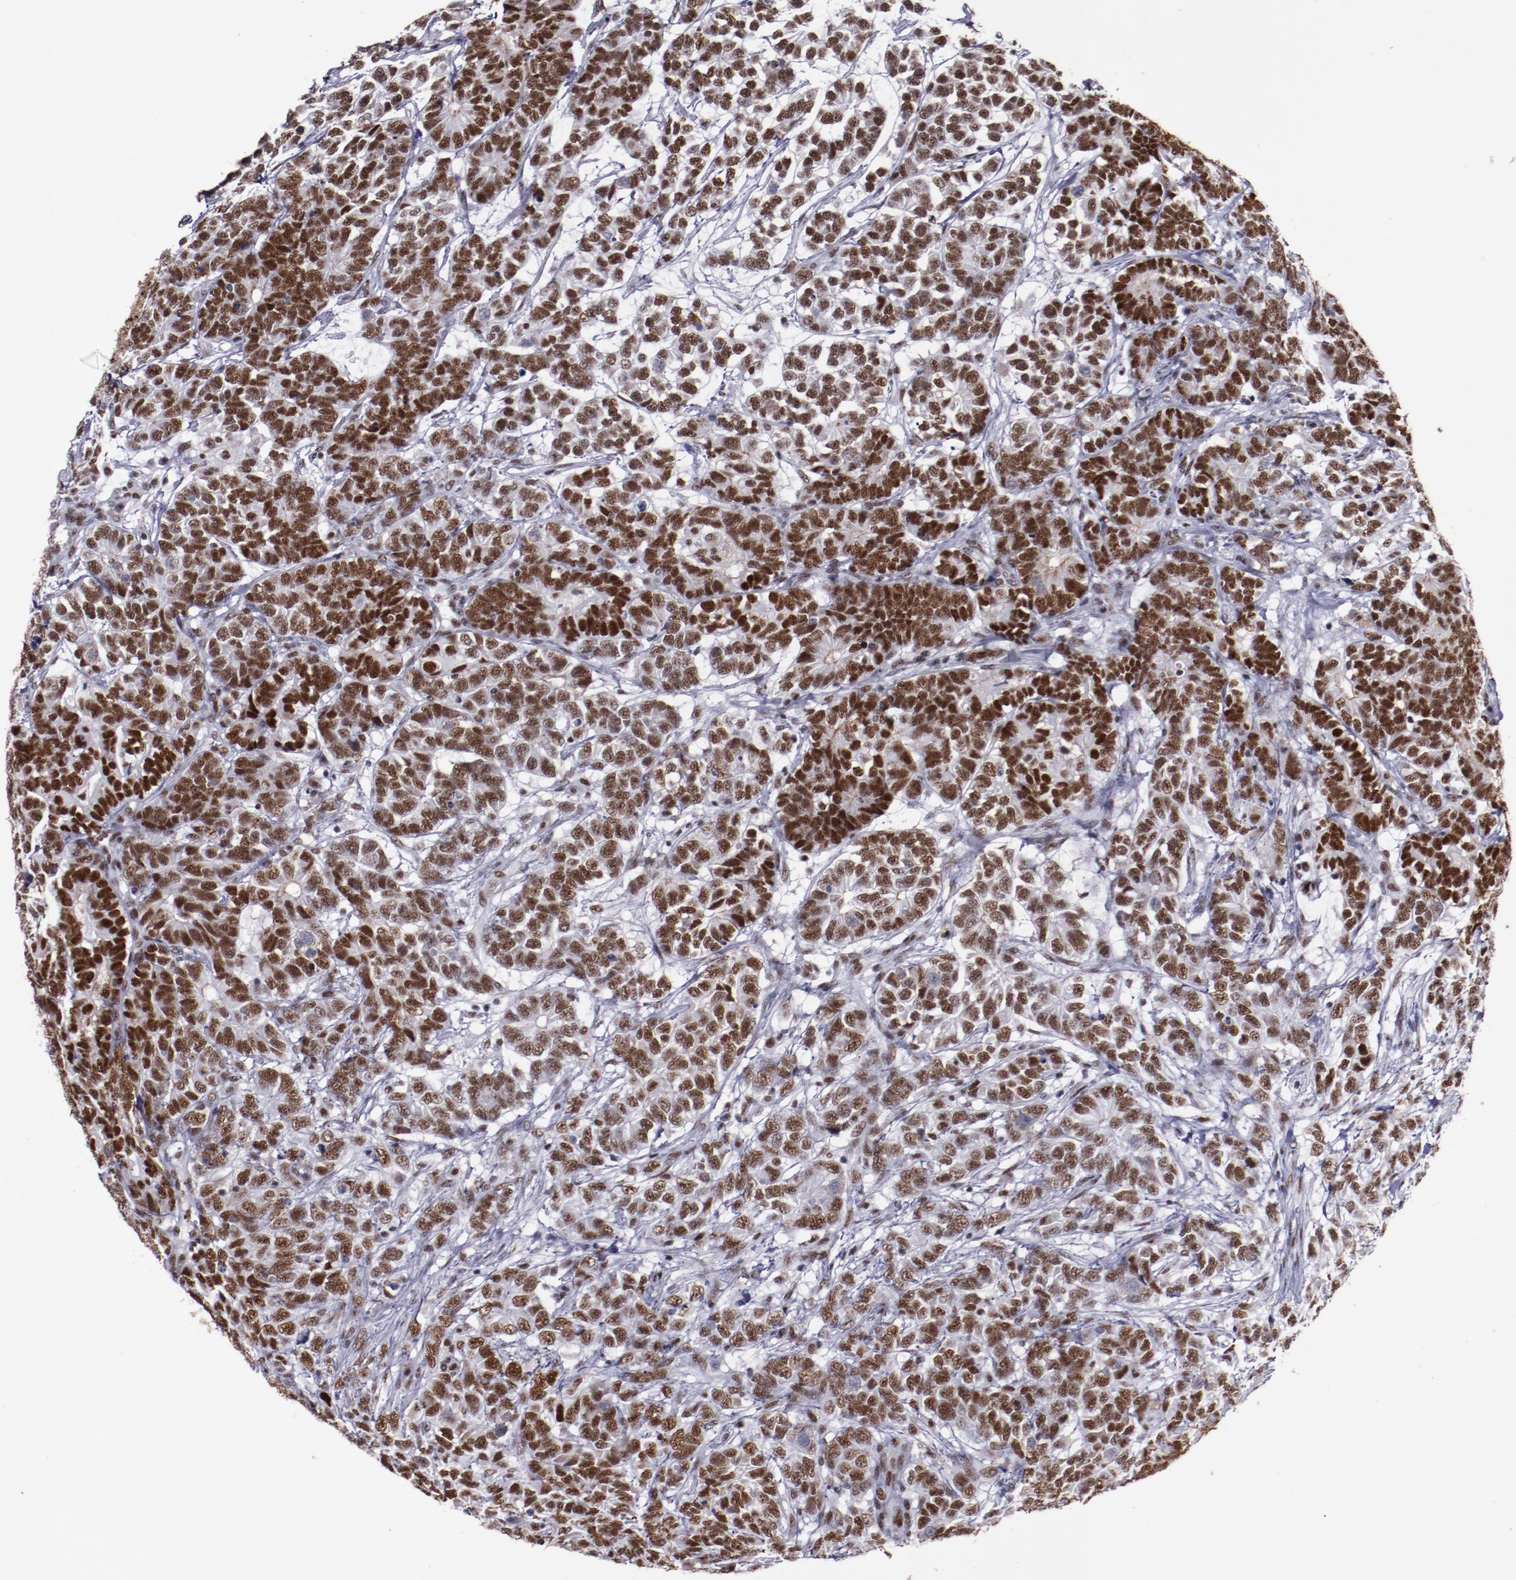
{"staining": {"intensity": "strong", "quantity": ">75%", "location": "nuclear"}, "tissue": "testis cancer", "cell_type": "Tumor cells", "image_type": "cancer", "snomed": [{"axis": "morphology", "description": "Carcinoma, Embryonal, NOS"}, {"axis": "topography", "description": "Testis"}], "caption": "Immunohistochemistry (DAB (3,3'-diaminobenzidine)) staining of human testis cancer (embryonal carcinoma) displays strong nuclear protein positivity in approximately >75% of tumor cells.", "gene": "PPP4R3A", "patient": {"sex": "male", "age": 26}}